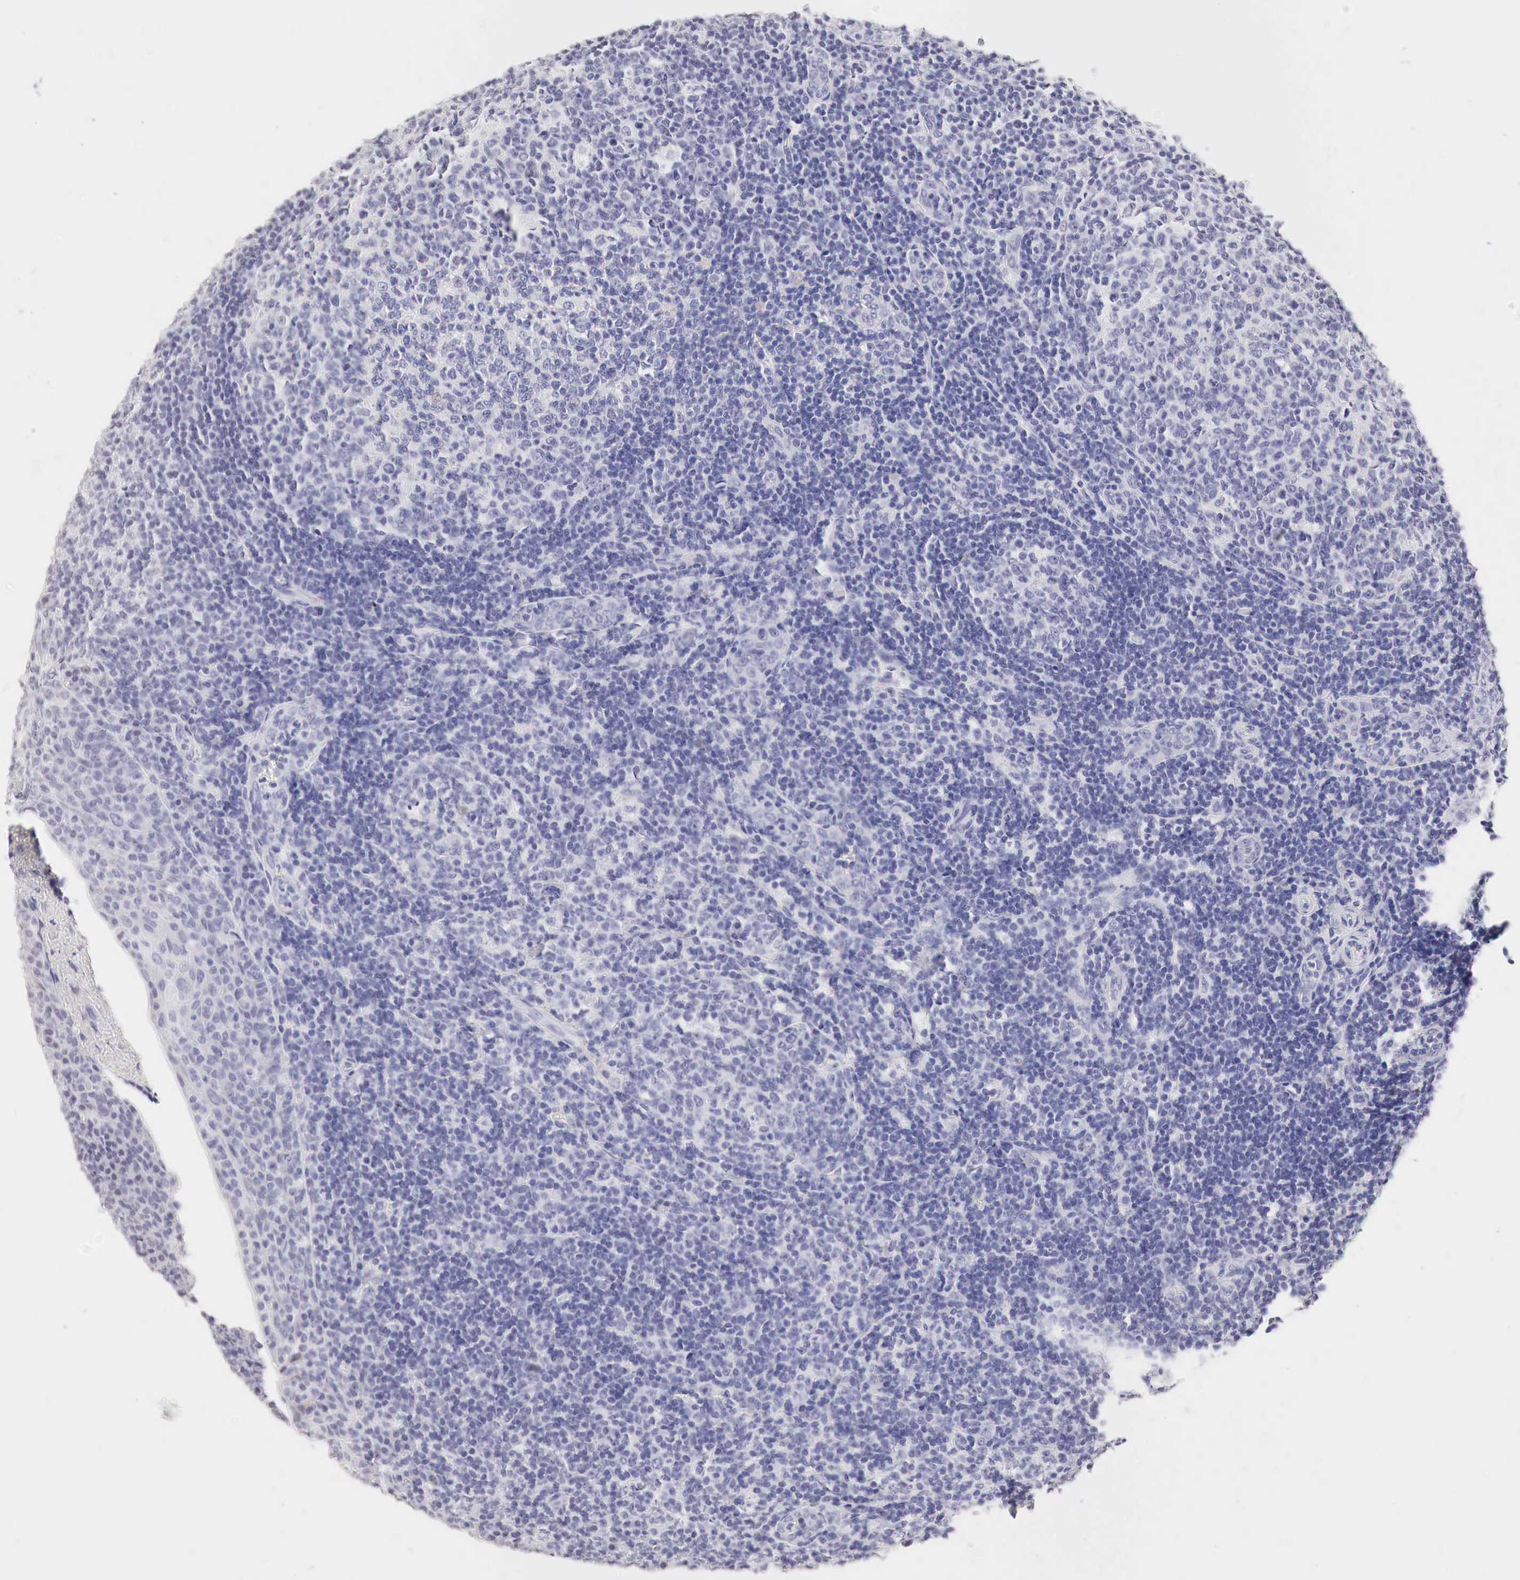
{"staining": {"intensity": "negative", "quantity": "none", "location": "none"}, "tissue": "tonsil", "cell_type": "Germinal center cells", "image_type": "normal", "snomed": [{"axis": "morphology", "description": "Normal tissue, NOS"}, {"axis": "topography", "description": "Tonsil"}], "caption": "Immunohistochemical staining of benign human tonsil reveals no significant staining in germinal center cells. The staining is performed using DAB brown chromogen with nuclei counter-stained in using hematoxylin.", "gene": "OTC", "patient": {"sex": "female", "age": 3}}